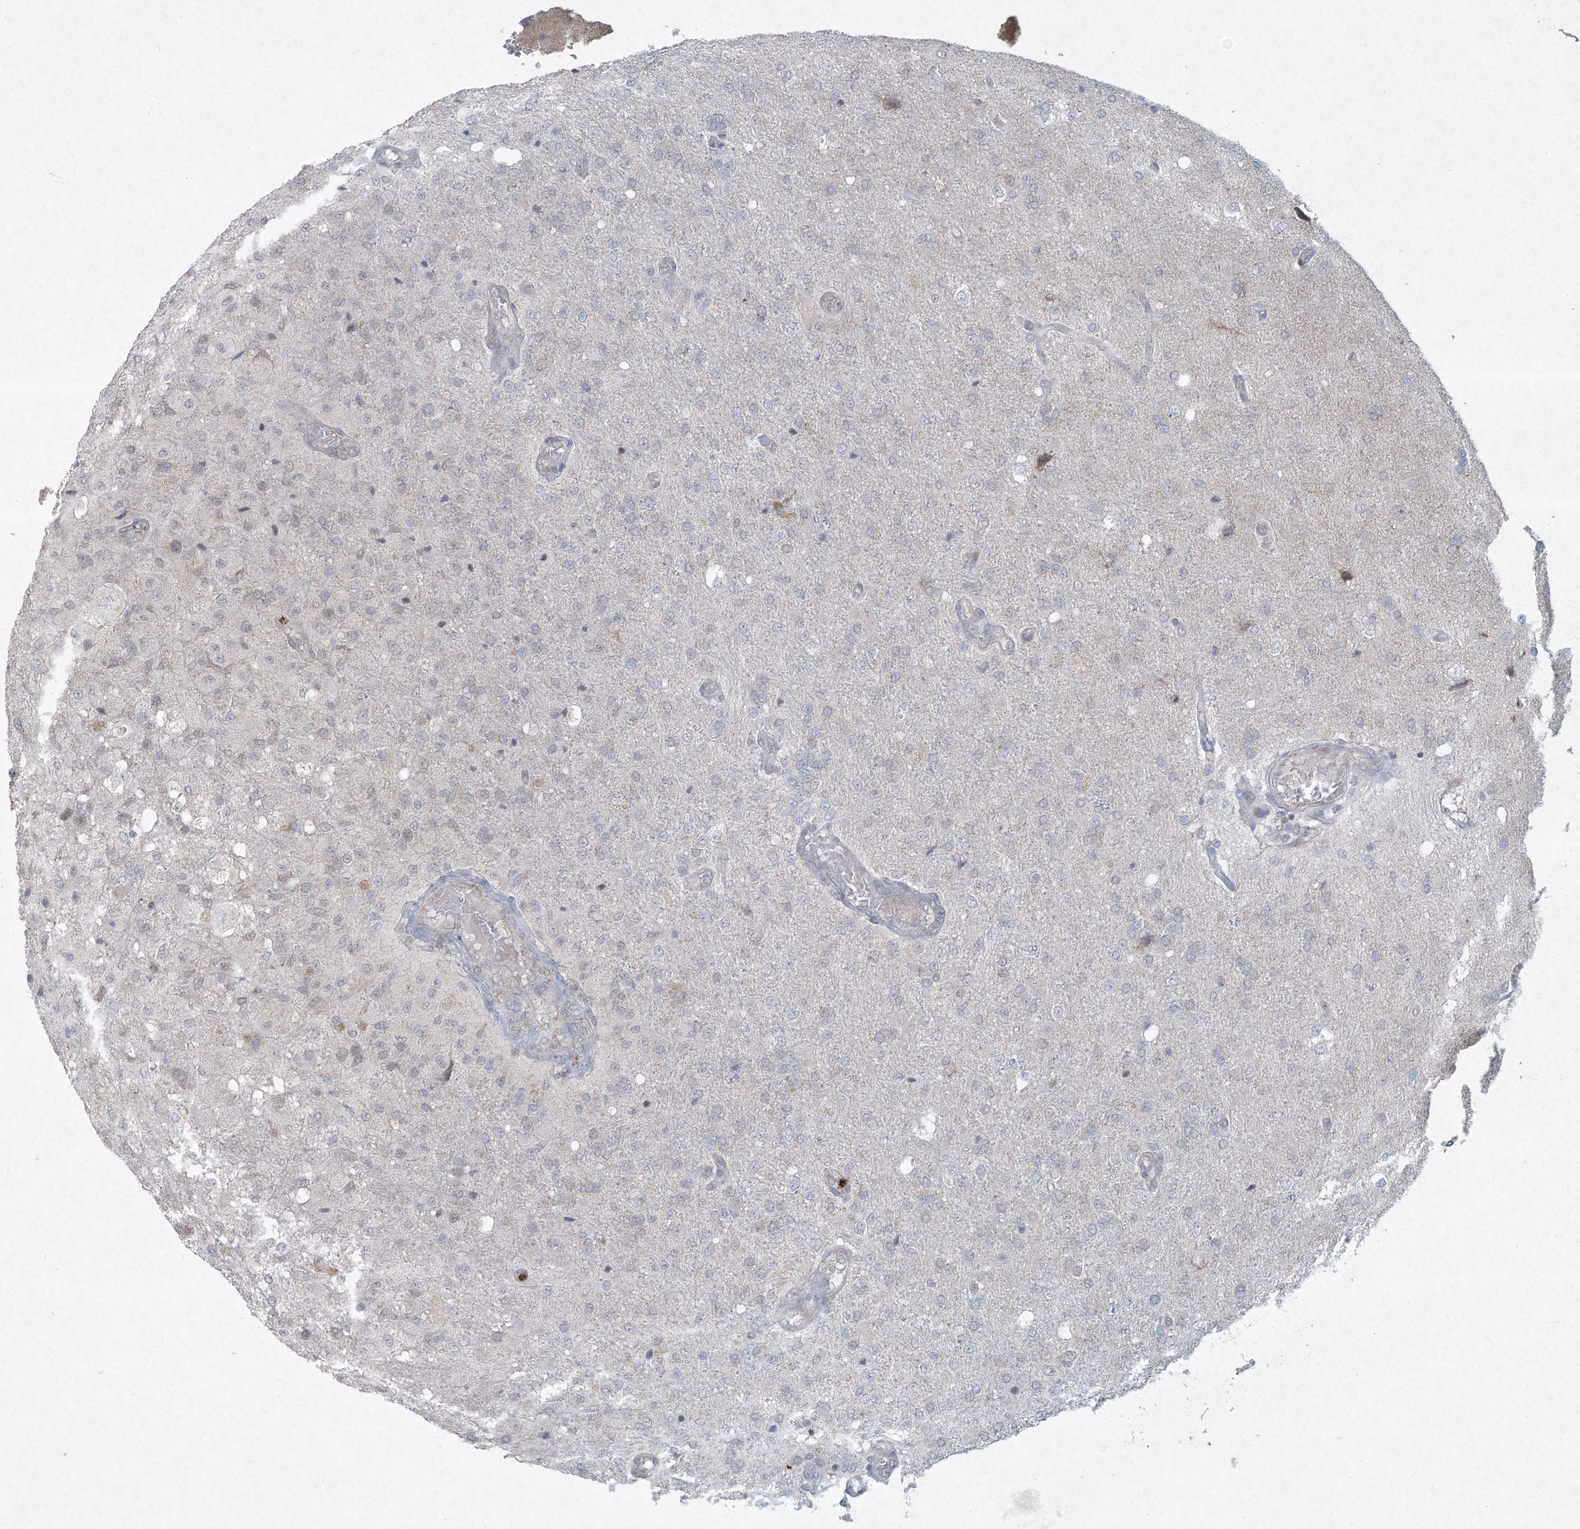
{"staining": {"intensity": "negative", "quantity": "none", "location": "none"}, "tissue": "glioma", "cell_type": "Tumor cells", "image_type": "cancer", "snomed": [{"axis": "morphology", "description": "Normal tissue, NOS"}, {"axis": "morphology", "description": "Glioma, malignant, High grade"}, {"axis": "topography", "description": "Cerebral cortex"}], "caption": "A histopathology image of human malignant high-grade glioma is negative for staining in tumor cells.", "gene": "CHRNA4", "patient": {"sex": "male", "age": 77}}